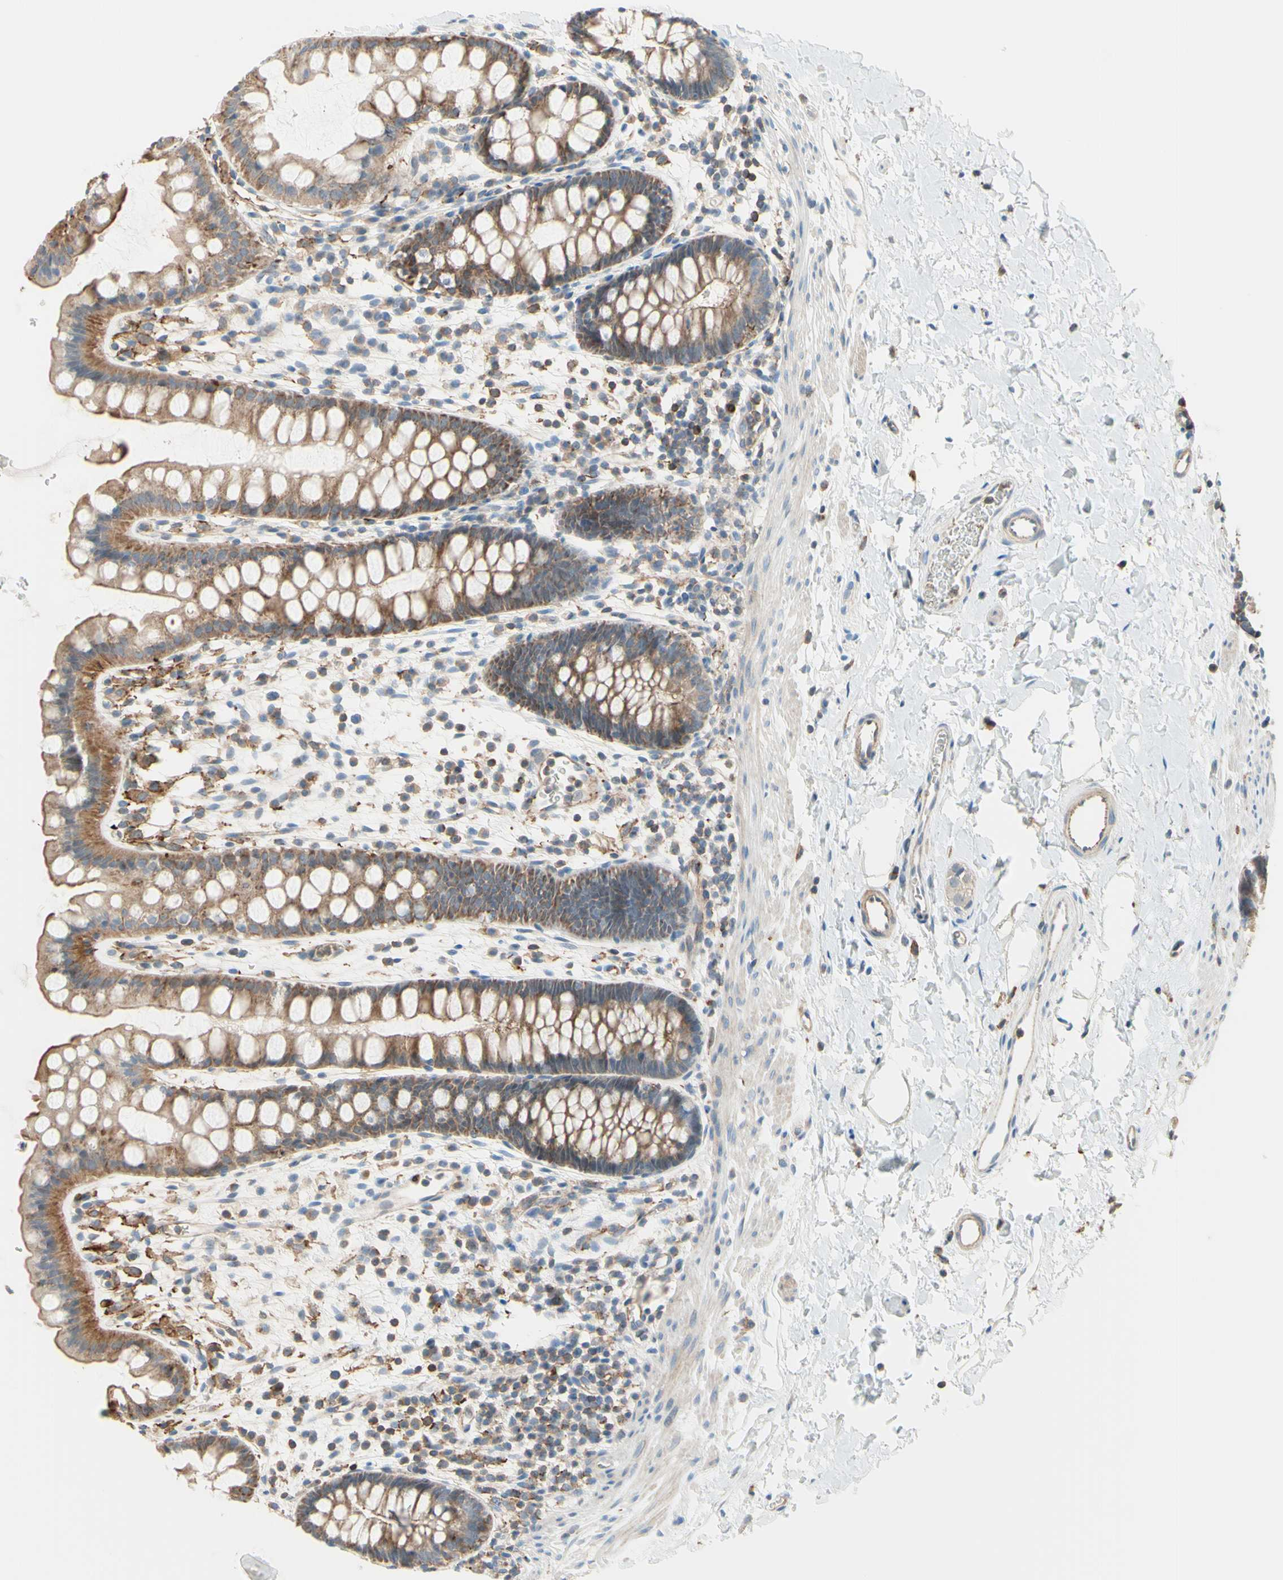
{"staining": {"intensity": "moderate", "quantity": ">75%", "location": "cytoplasmic/membranous"}, "tissue": "rectum", "cell_type": "Glandular cells", "image_type": "normal", "snomed": [{"axis": "morphology", "description": "Normal tissue, NOS"}, {"axis": "topography", "description": "Rectum"}], "caption": "Protein staining of normal rectum demonstrates moderate cytoplasmic/membranous expression in approximately >75% of glandular cells. Using DAB (brown) and hematoxylin (blue) stains, captured at high magnification using brightfield microscopy.", "gene": "SEMA4C", "patient": {"sex": "female", "age": 24}}